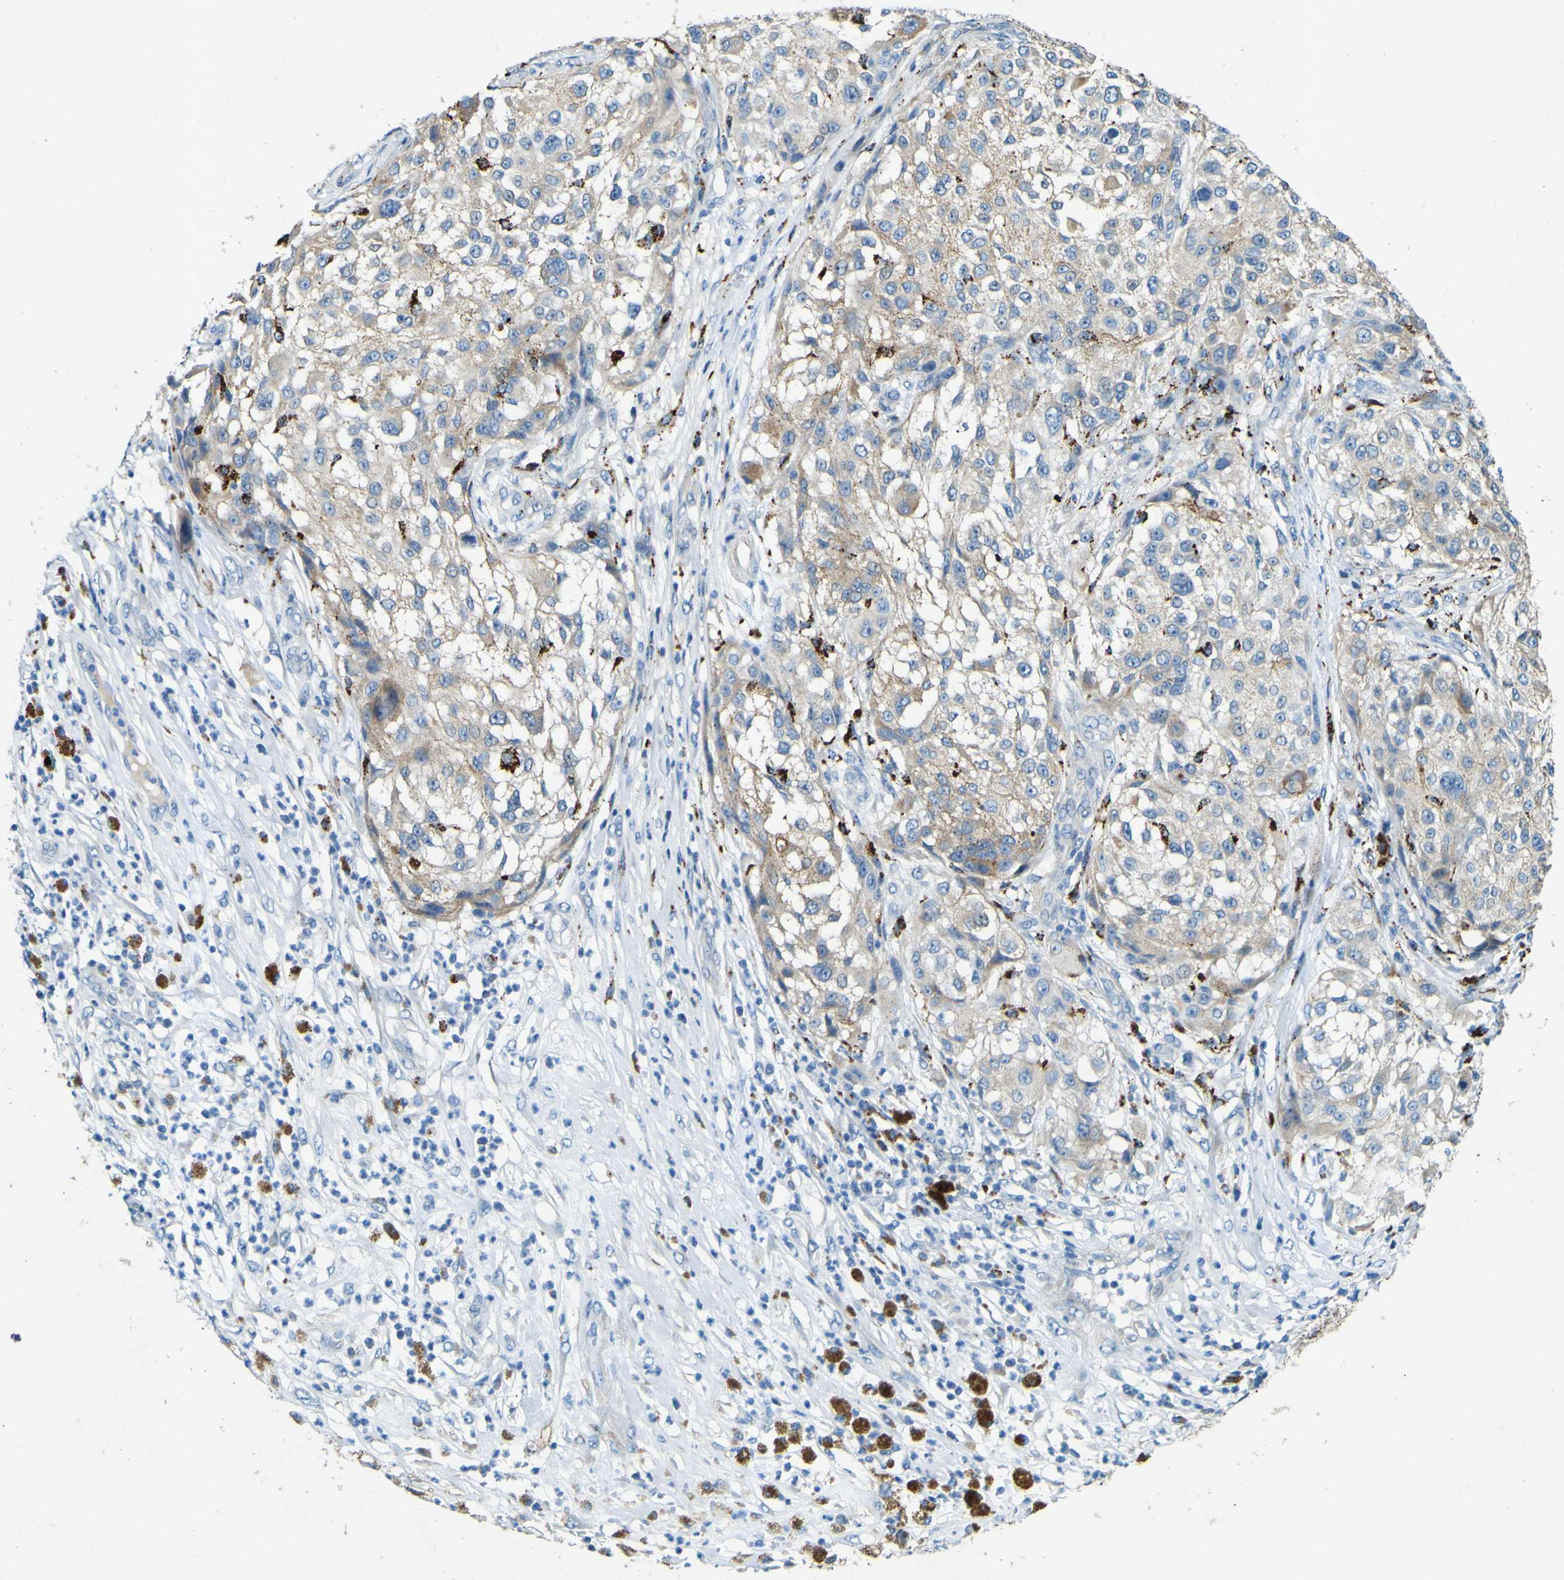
{"staining": {"intensity": "negative", "quantity": "none", "location": "none"}, "tissue": "melanoma", "cell_type": "Tumor cells", "image_type": "cancer", "snomed": [{"axis": "morphology", "description": "Necrosis, NOS"}, {"axis": "morphology", "description": "Malignant melanoma, NOS"}, {"axis": "topography", "description": "Skin"}], "caption": "The photomicrograph shows no significant expression in tumor cells of melanoma.", "gene": "PDE9A", "patient": {"sex": "female", "age": 87}}